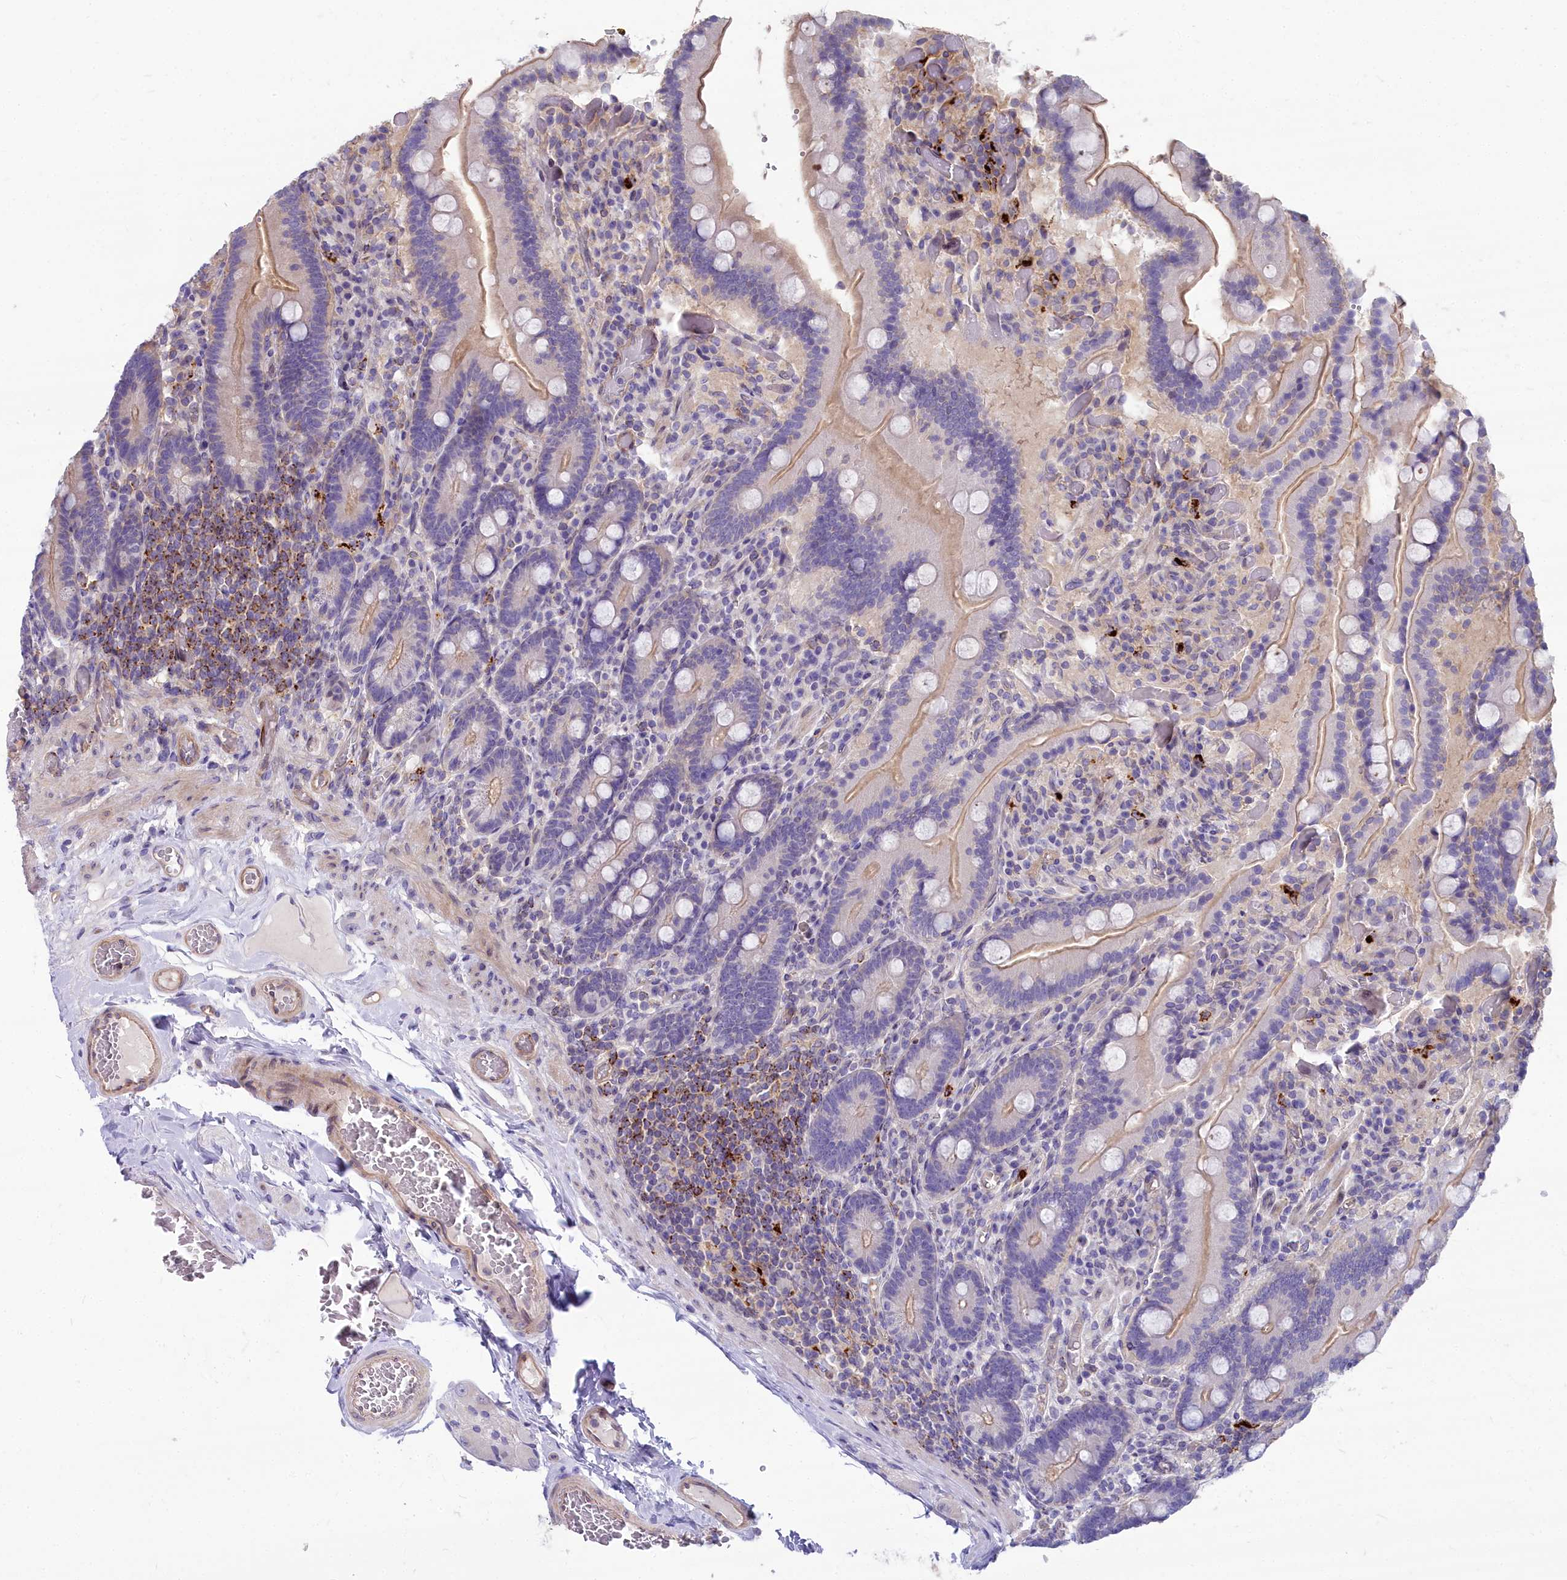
{"staining": {"intensity": "weak", "quantity": "<25%", "location": "cytoplasmic/membranous"}, "tissue": "duodenum", "cell_type": "Glandular cells", "image_type": "normal", "snomed": [{"axis": "morphology", "description": "Normal tissue, NOS"}, {"axis": "topography", "description": "Duodenum"}], "caption": "Immunohistochemical staining of normal duodenum displays no significant staining in glandular cells.", "gene": "HLA", "patient": {"sex": "female", "age": 62}}